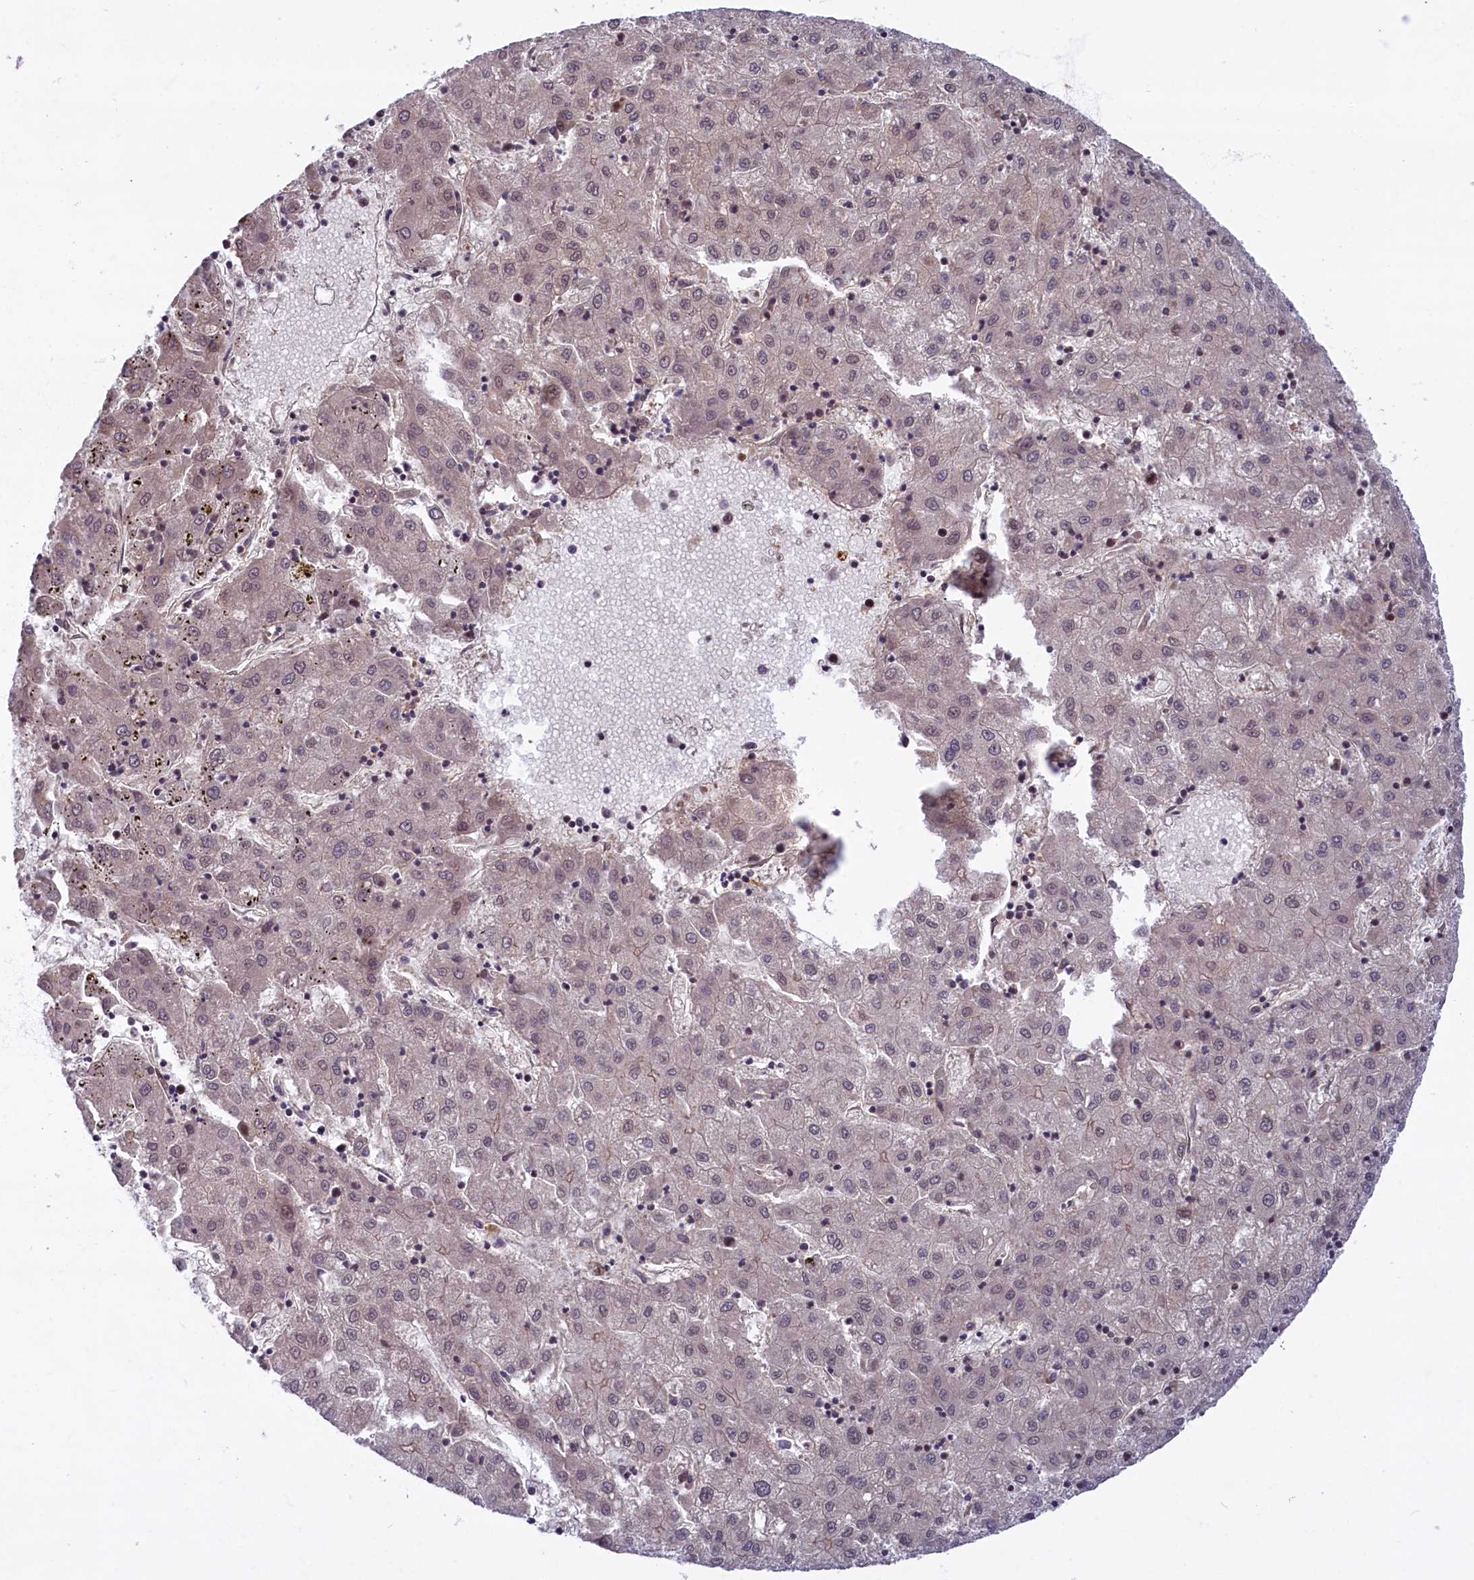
{"staining": {"intensity": "weak", "quantity": "<25%", "location": "nuclear"}, "tissue": "liver cancer", "cell_type": "Tumor cells", "image_type": "cancer", "snomed": [{"axis": "morphology", "description": "Carcinoma, Hepatocellular, NOS"}, {"axis": "topography", "description": "Liver"}], "caption": "A high-resolution image shows IHC staining of hepatocellular carcinoma (liver), which exhibits no significant expression in tumor cells. The staining is performed using DAB (3,3'-diaminobenzidine) brown chromogen with nuclei counter-stained in using hematoxylin.", "gene": "SNRK", "patient": {"sex": "male", "age": 72}}